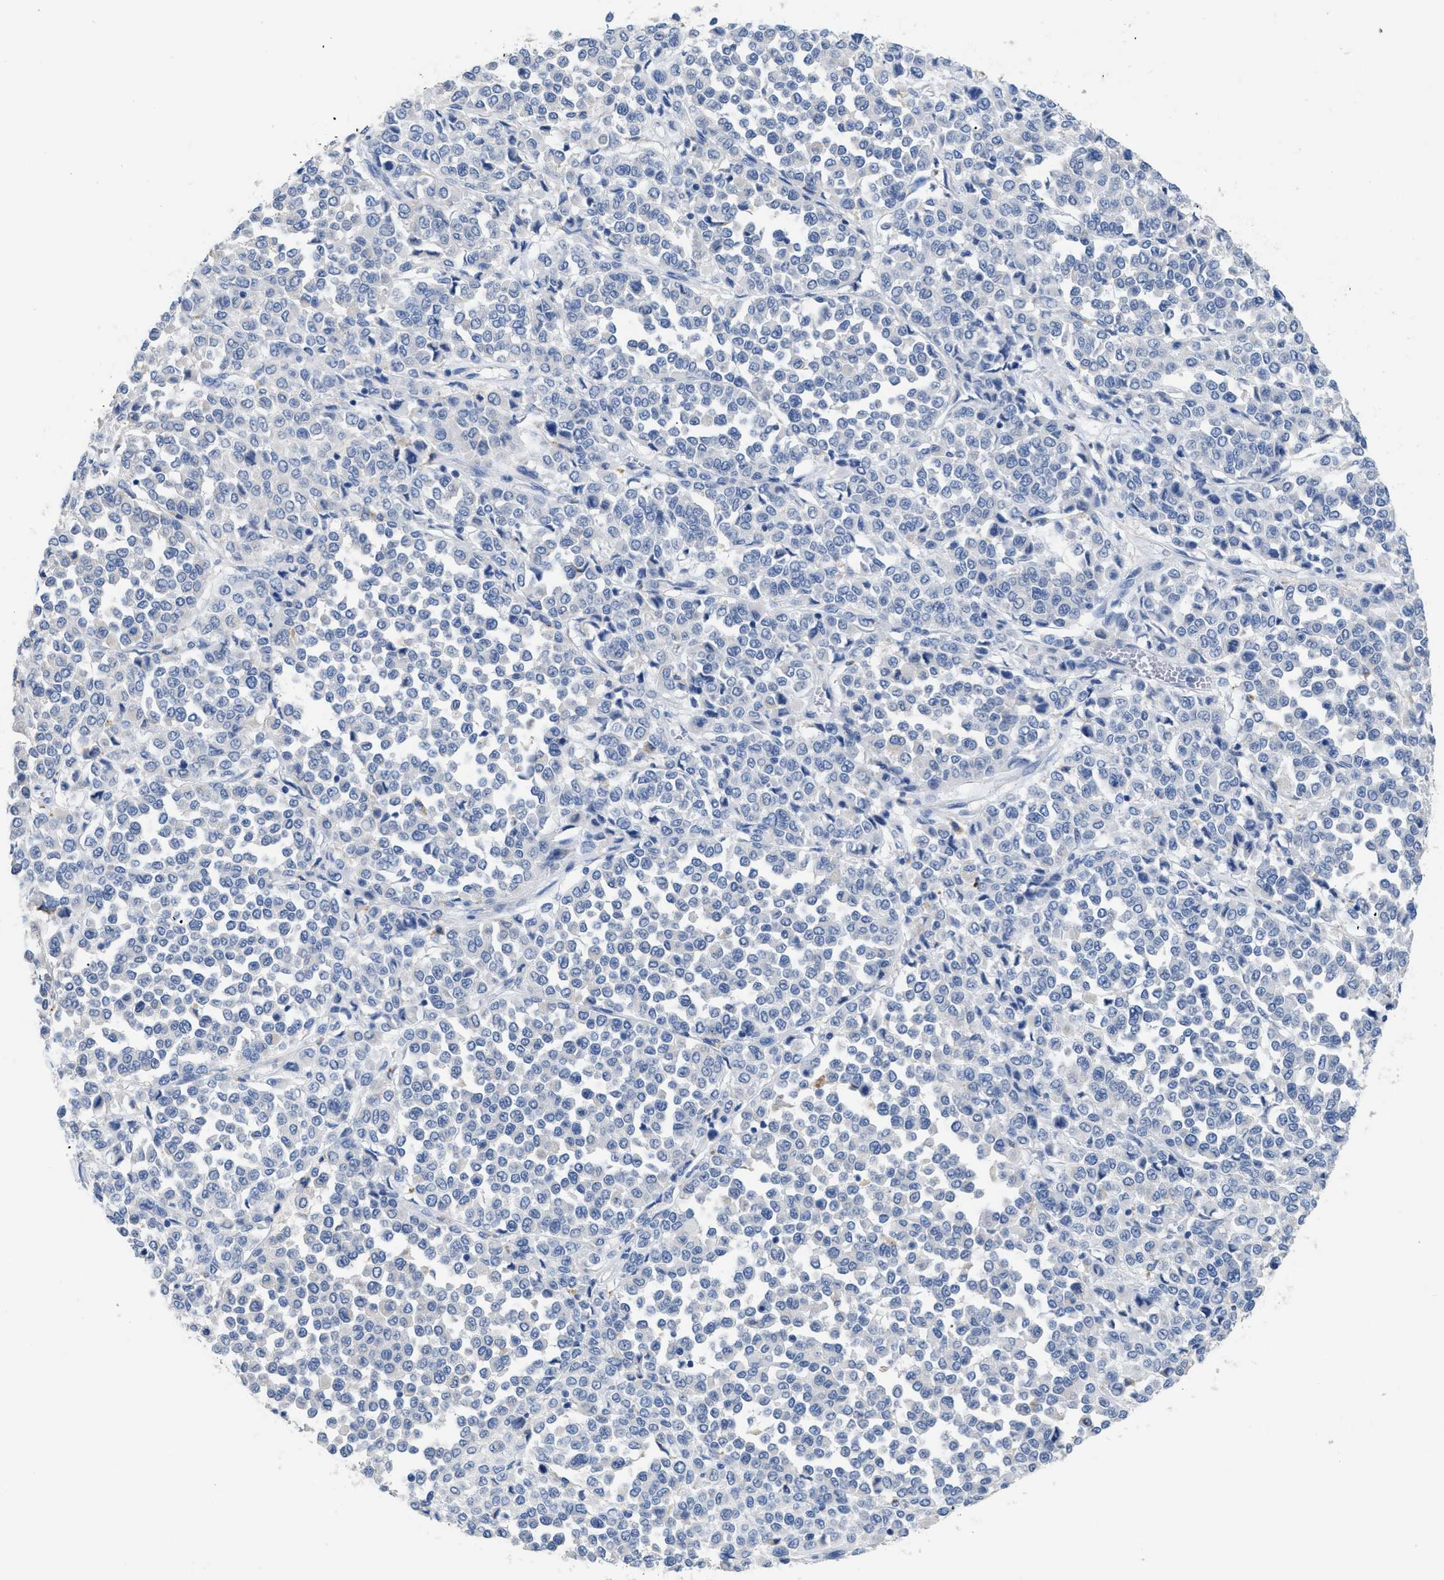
{"staining": {"intensity": "negative", "quantity": "none", "location": "none"}, "tissue": "melanoma", "cell_type": "Tumor cells", "image_type": "cancer", "snomed": [{"axis": "morphology", "description": "Malignant melanoma, Metastatic site"}, {"axis": "topography", "description": "Pancreas"}], "caption": "DAB immunohistochemical staining of malignant melanoma (metastatic site) displays no significant staining in tumor cells. (Stains: DAB (3,3'-diaminobenzidine) immunohistochemistry with hematoxylin counter stain, Microscopy: brightfield microscopy at high magnification).", "gene": "APOBEC2", "patient": {"sex": "female", "age": 30}}